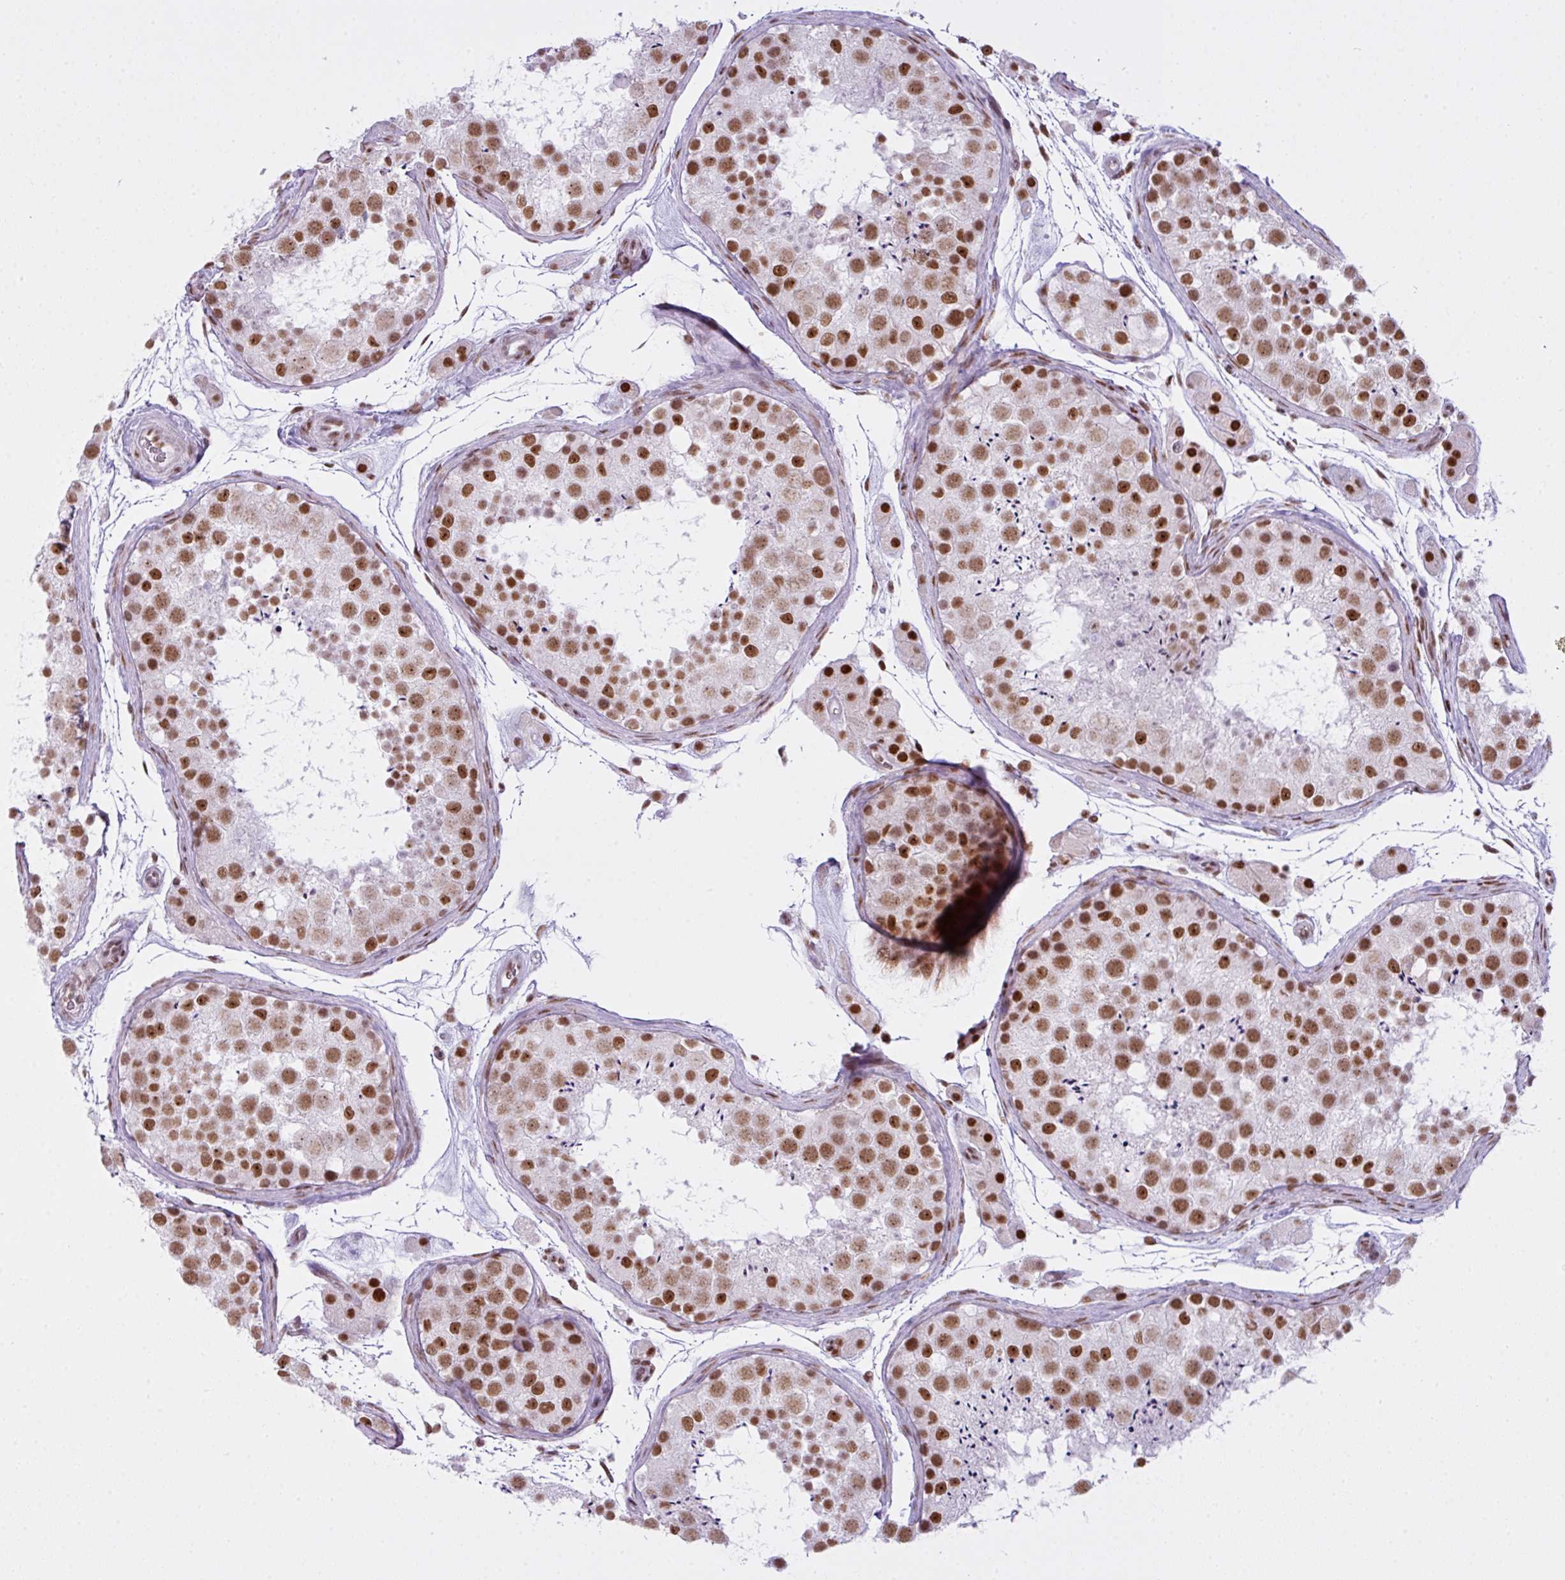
{"staining": {"intensity": "moderate", "quantity": ">75%", "location": "nuclear"}, "tissue": "testis", "cell_type": "Cells in seminiferous ducts", "image_type": "normal", "snomed": [{"axis": "morphology", "description": "Normal tissue, NOS"}, {"axis": "topography", "description": "Testis"}], "caption": "Testis stained for a protein reveals moderate nuclear positivity in cells in seminiferous ducts. The protein of interest is stained brown, and the nuclei are stained in blue (DAB IHC with brightfield microscopy, high magnification).", "gene": "ARL6IP4", "patient": {"sex": "male", "age": 41}}